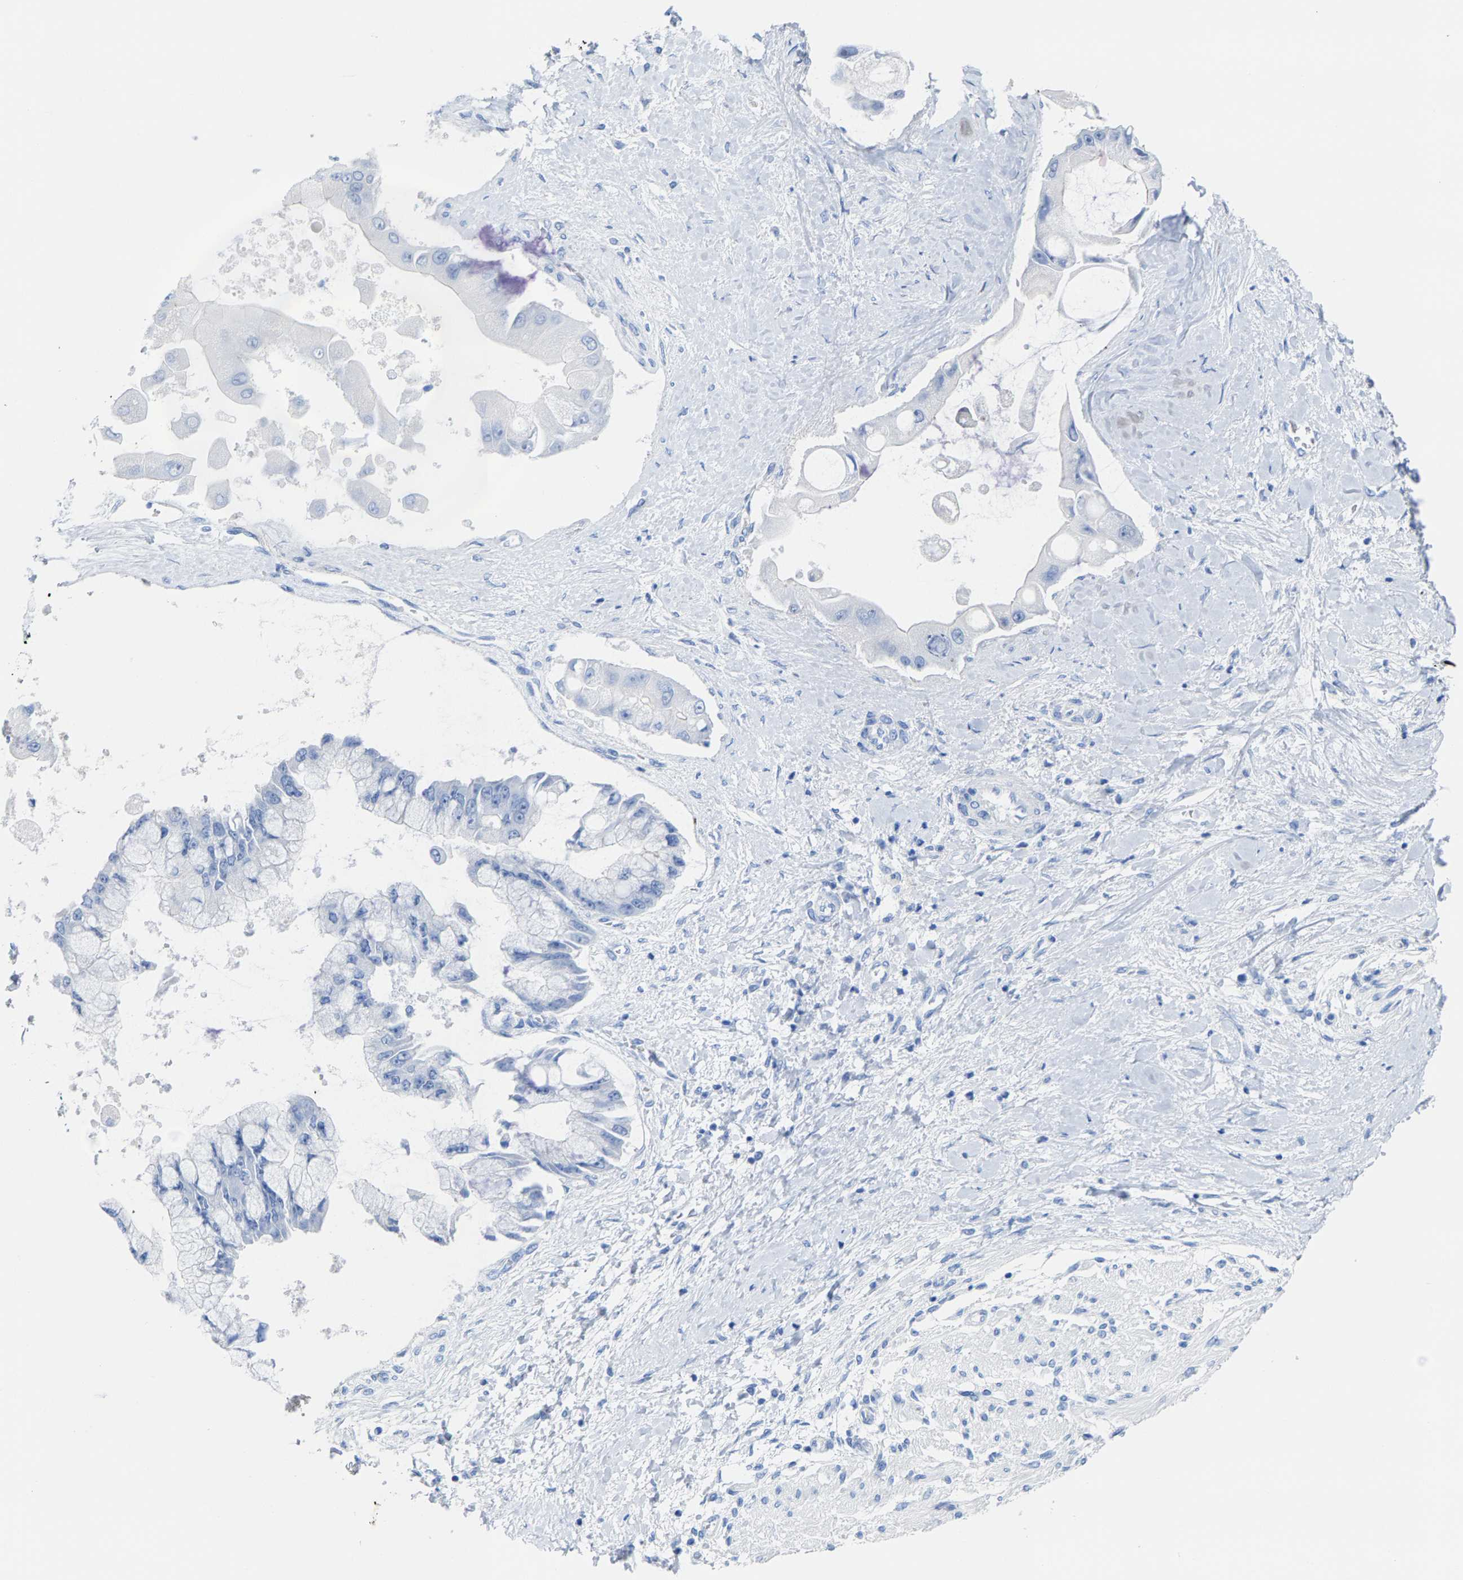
{"staining": {"intensity": "negative", "quantity": "none", "location": "none"}, "tissue": "liver cancer", "cell_type": "Tumor cells", "image_type": "cancer", "snomed": [{"axis": "morphology", "description": "Cholangiocarcinoma"}, {"axis": "topography", "description": "Liver"}], "caption": "Immunohistochemical staining of cholangiocarcinoma (liver) reveals no significant positivity in tumor cells.", "gene": "CPA1", "patient": {"sex": "male", "age": 50}}